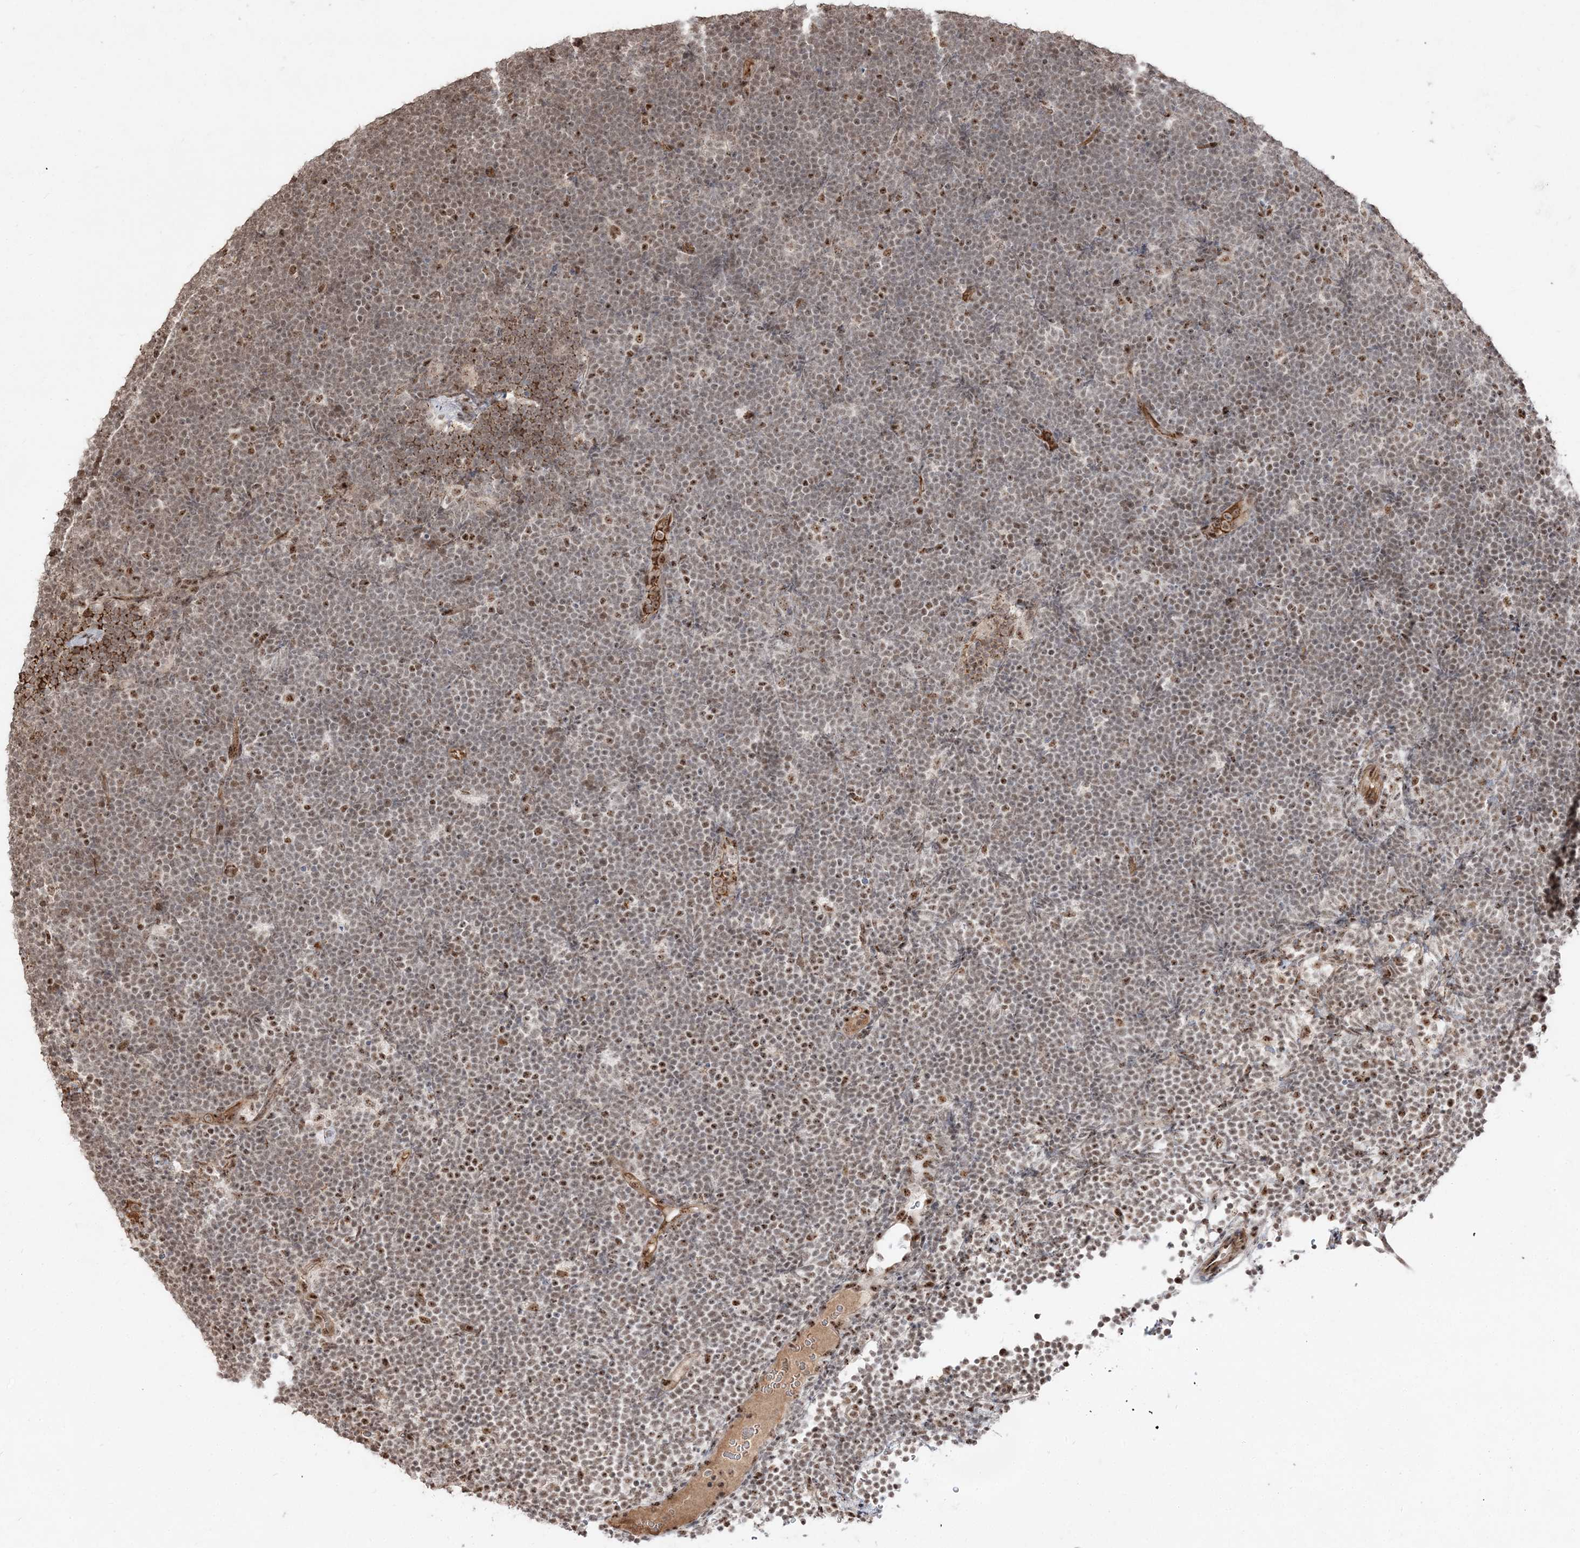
{"staining": {"intensity": "weak", "quantity": "25%-75%", "location": "nuclear"}, "tissue": "lymphoma", "cell_type": "Tumor cells", "image_type": "cancer", "snomed": [{"axis": "morphology", "description": "Malignant lymphoma, non-Hodgkin's type, High grade"}, {"axis": "topography", "description": "Lymph node"}], "caption": "A photomicrograph of human high-grade malignant lymphoma, non-Hodgkin's type stained for a protein exhibits weak nuclear brown staining in tumor cells.", "gene": "RBM17", "patient": {"sex": "male", "age": 13}}